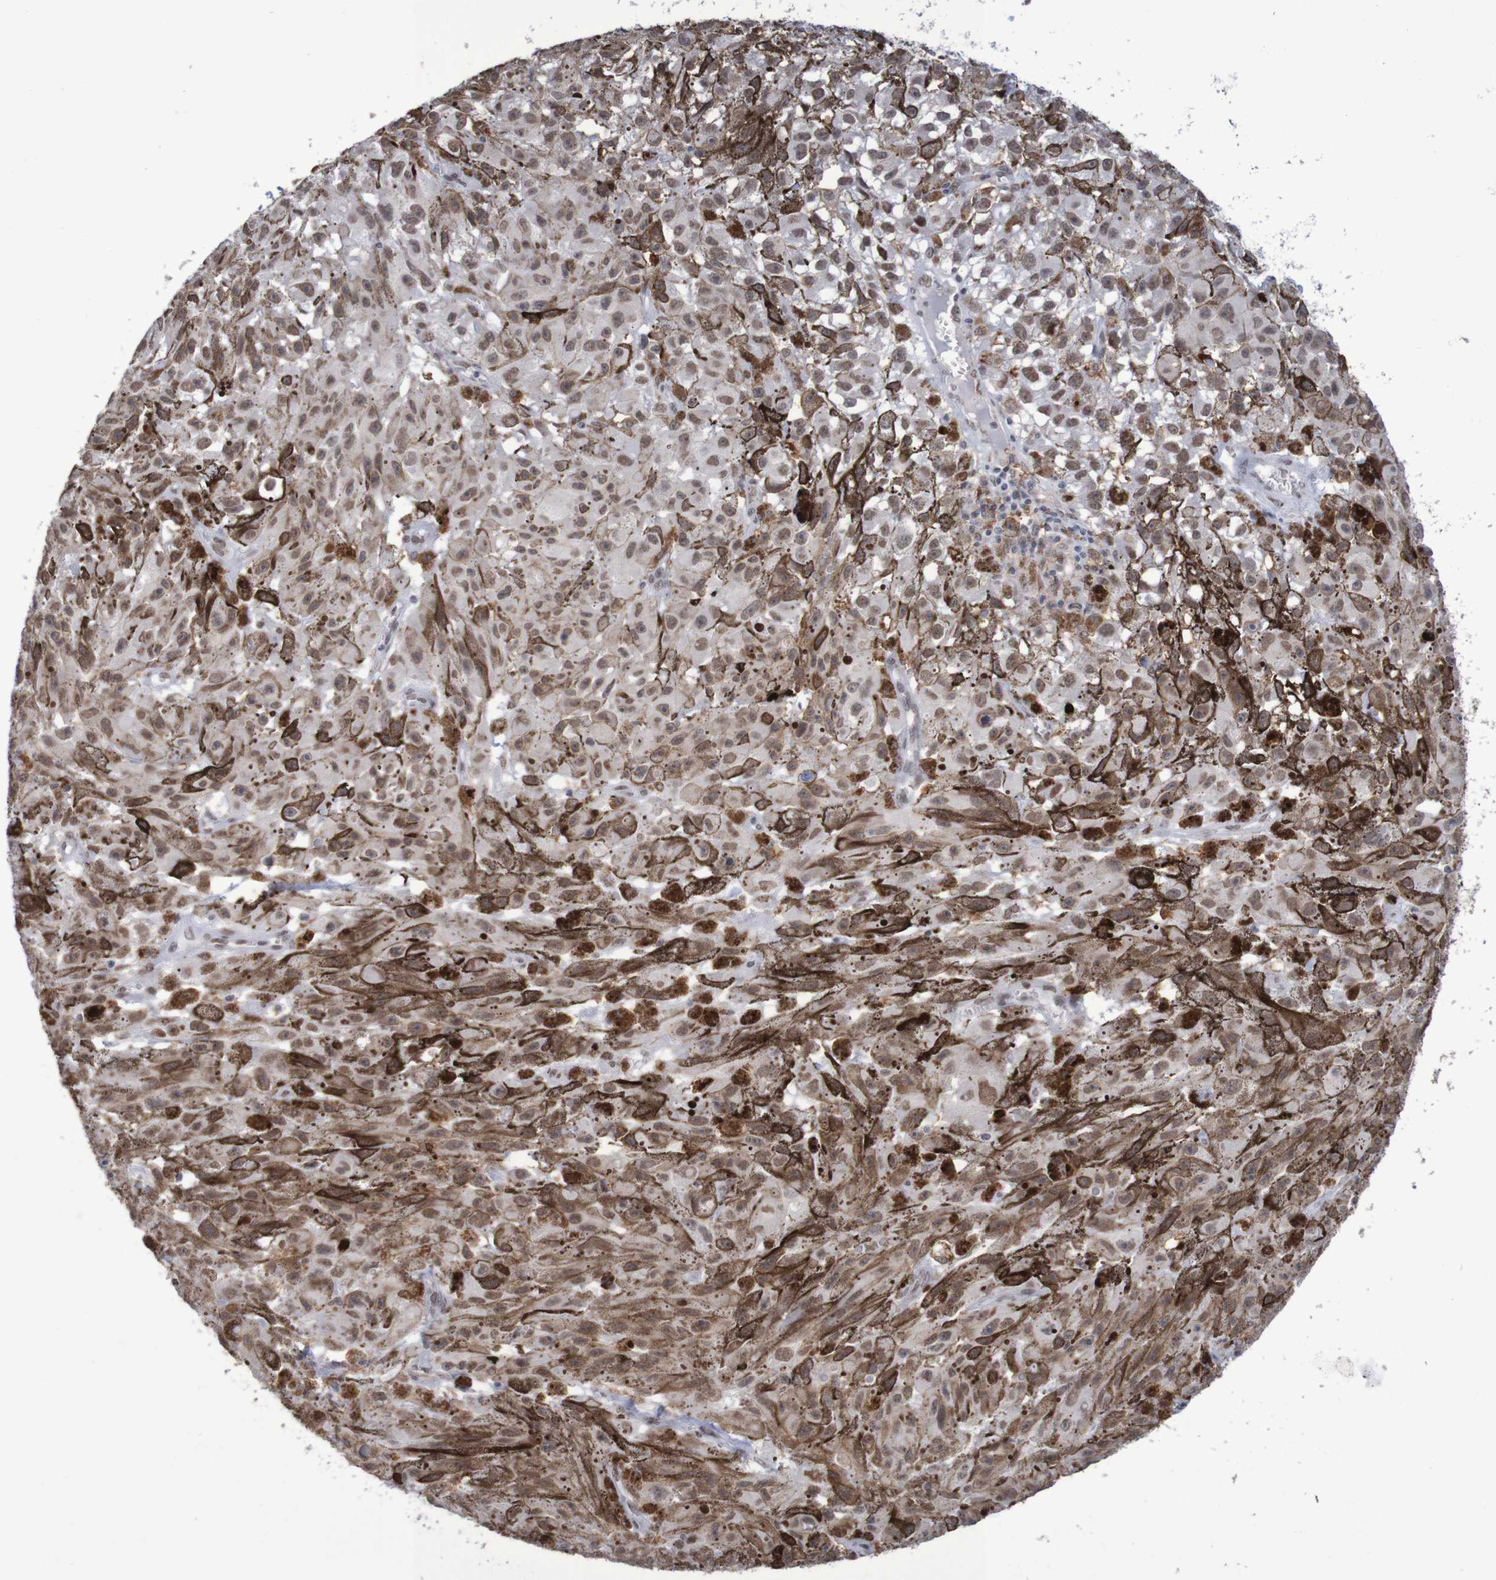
{"staining": {"intensity": "moderate", "quantity": ">75%", "location": "nuclear"}, "tissue": "melanoma", "cell_type": "Tumor cells", "image_type": "cancer", "snomed": [{"axis": "morphology", "description": "Malignant melanoma, NOS"}, {"axis": "topography", "description": "Skin"}], "caption": "Protein staining displays moderate nuclear positivity in approximately >75% of tumor cells in melanoma.", "gene": "MRTFB", "patient": {"sex": "female", "age": 104}}